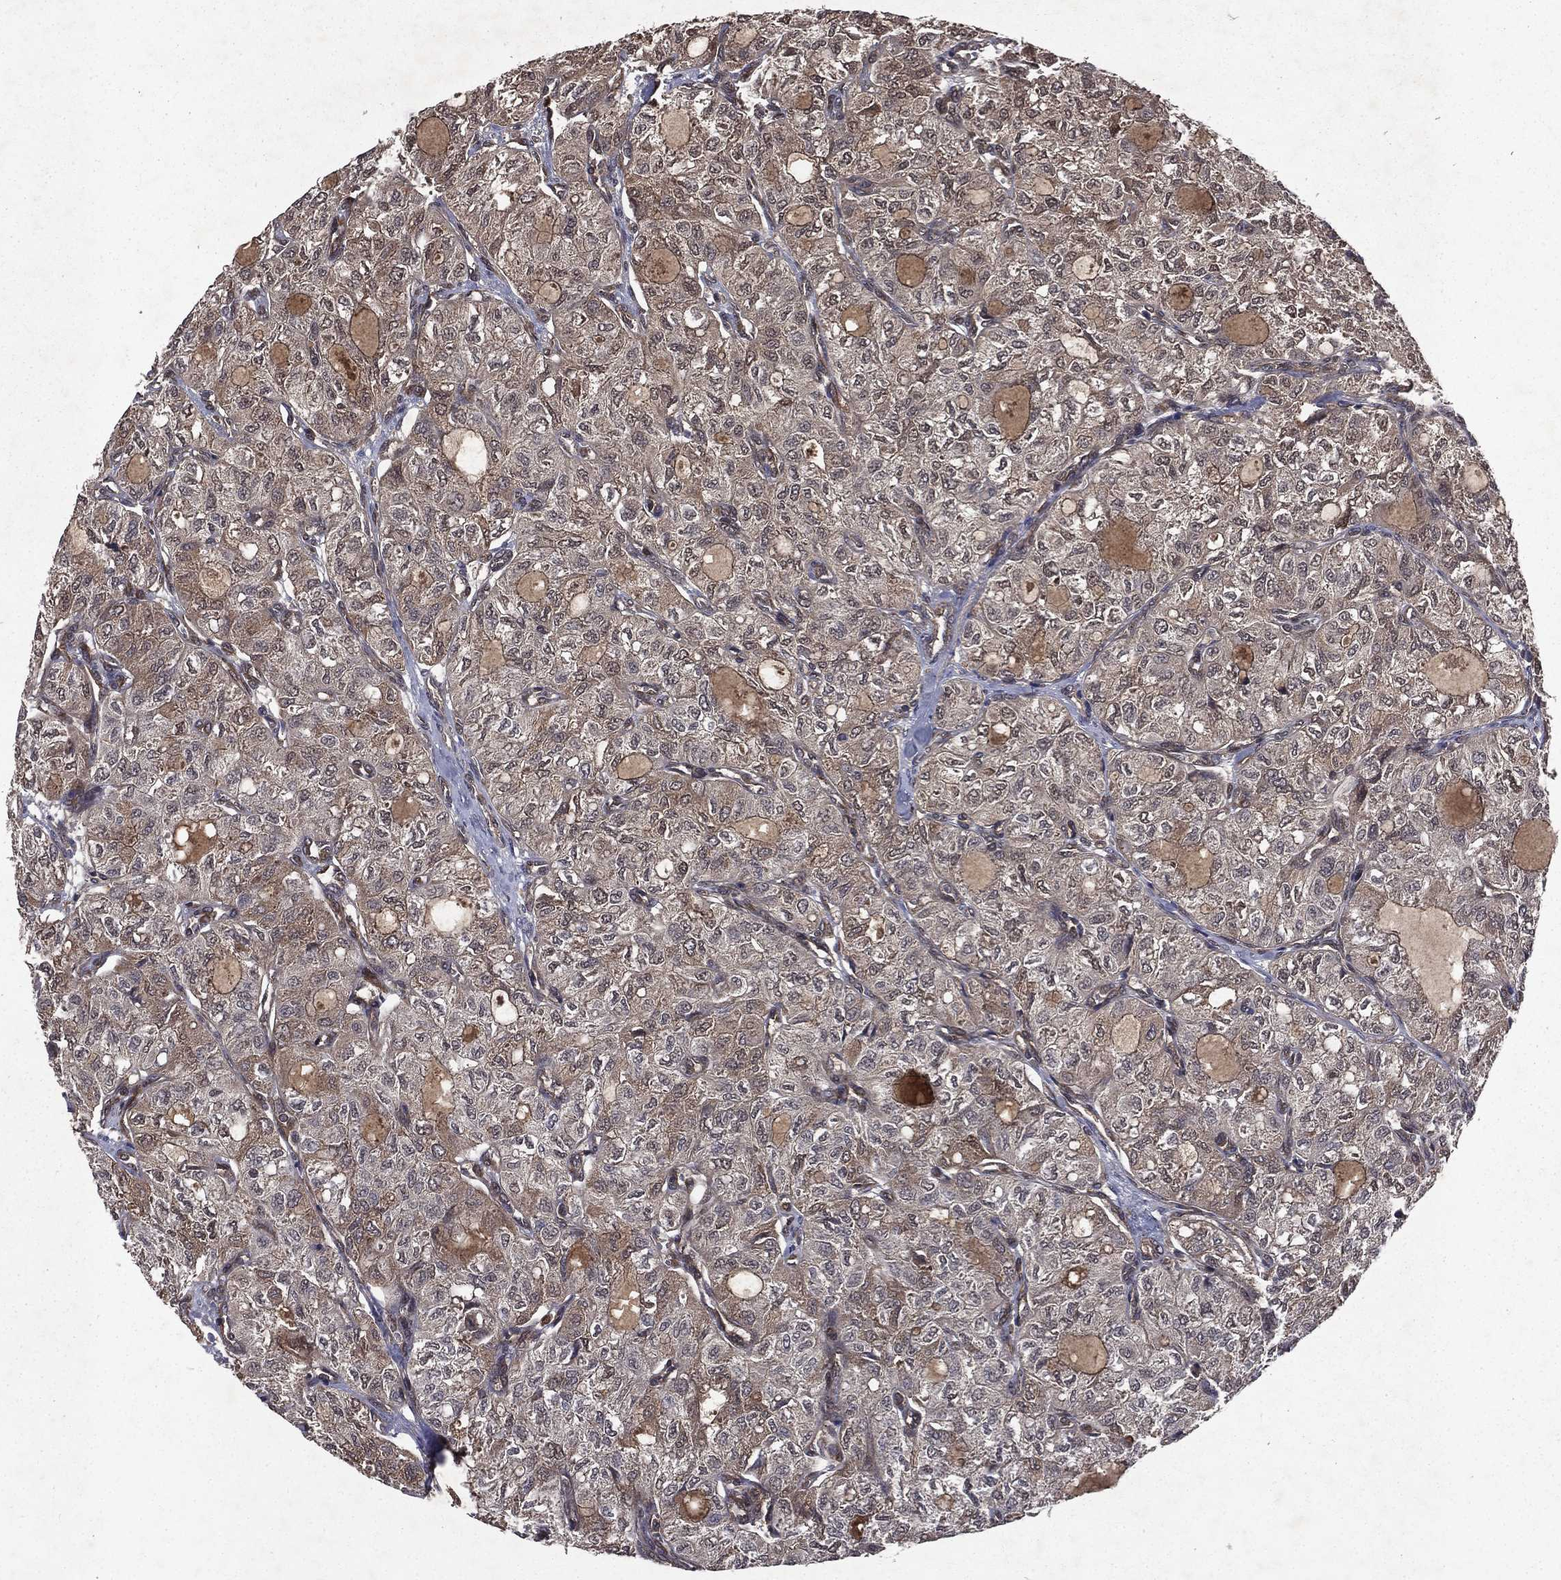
{"staining": {"intensity": "negative", "quantity": "none", "location": "none"}, "tissue": "thyroid cancer", "cell_type": "Tumor cells", "image_type": "cancer", "snomed": [{"axis": "morphology", "description": "Follicular adenoma carcinoma, NOS"}, {"axis": "topography", "description": "Thyroid gland"}], "caption": "A high-resolution micrograph shows immunohistochemistry (IHC) staining of thyroid cancer (follicular adenoma carcinoma), which shows no significant staining in tumor cells.", "gene": "FGD1", "patient": {"sex": "male", "age": 75}}